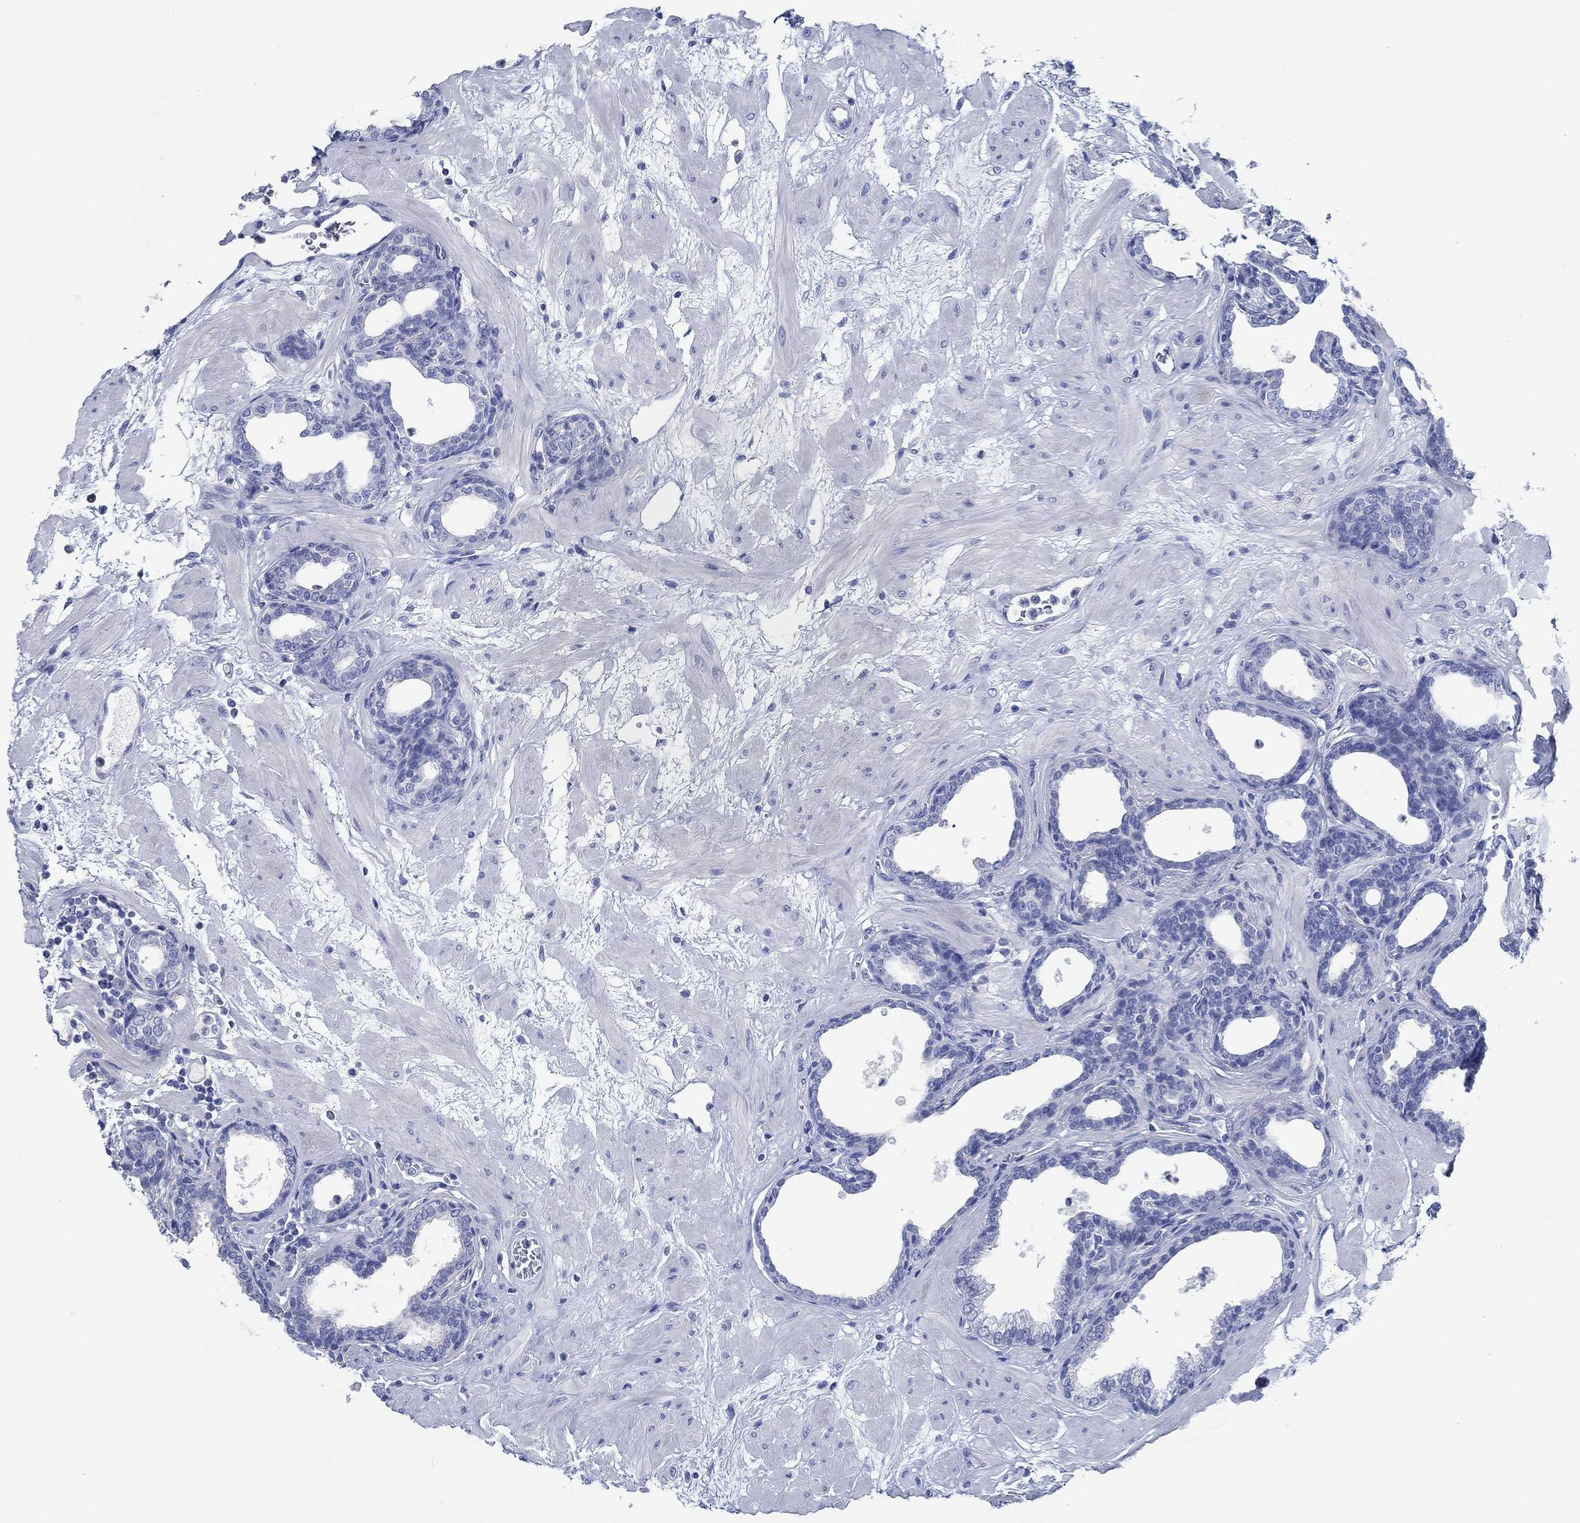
{"staining": {"intensity": "negative", "quantity": "none", "location": "none"}, "tissue": "prostate", "cell_type": "Glandular cells", "image_type": "normal", "snomed": [{"axis": "morphology", "description": "Normal tissue, NOS"}, {"axis": "topography", "description": "Prostate"}], "caption": "Immunohistochemistry (IHC) of benign prostate demonstrates no expression in glandular cells. (DAB (3,3'-diaminobenzidine) IHC, high magnification).", "gene": "TOMM20L", "patient": {"sex": "male", "age": 37}}